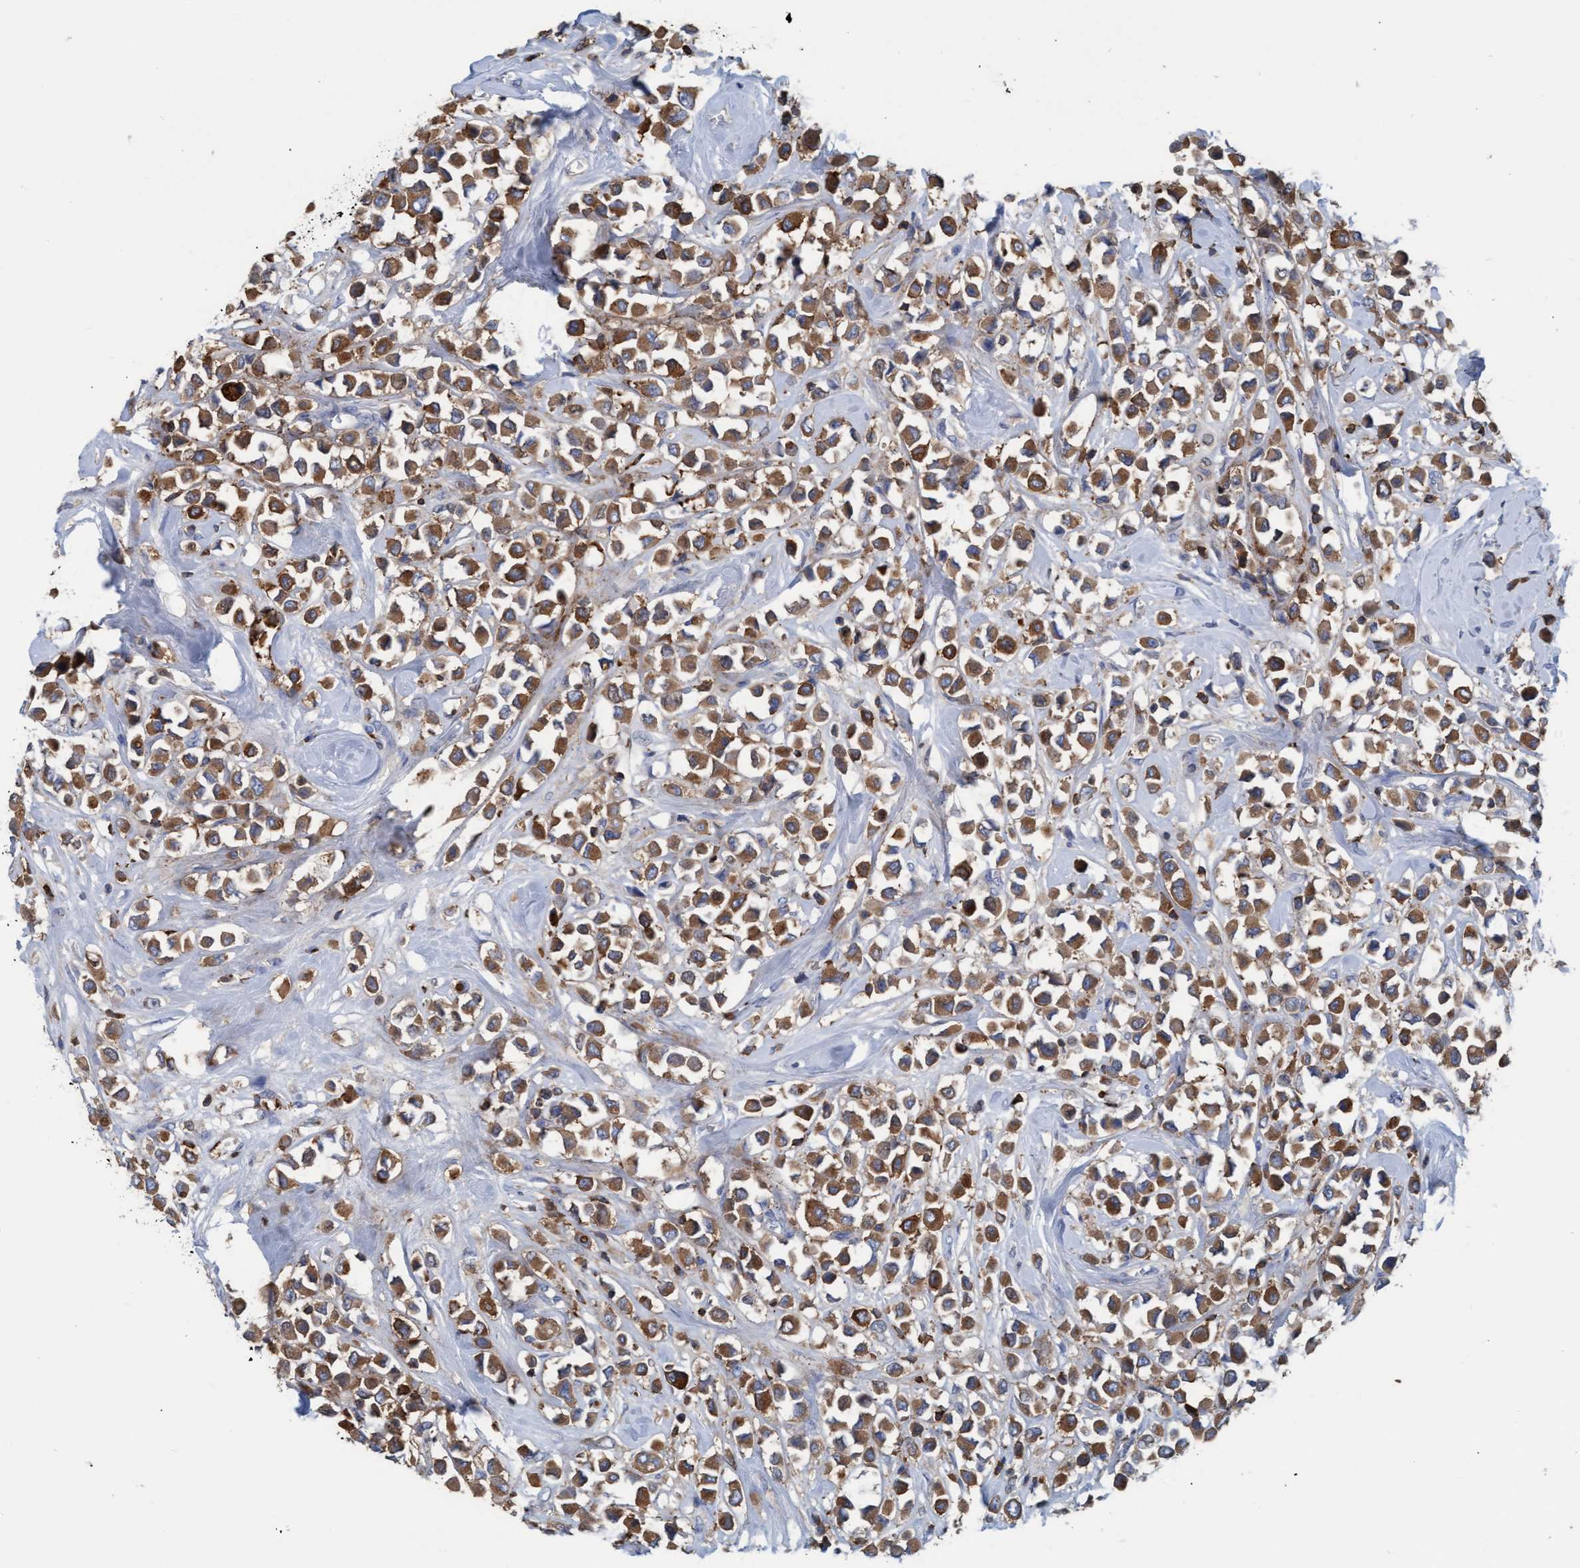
{"staining": {"intensity": "moderate", "quantity": ">75%", "location": "cytoplasmic/membranous"}, "tissue": "breast cancer", "cell_type": "Tumor cells", "image_type": "cancer", "snomed": [{"axis": "morphology", "description": "Duct carcinoma"}, {"axis": "topography", "description": "Breast"}], "caption": "Immunohistochemical staining of human breast invasive ductal carcinoma reveals moderate cytoplasmic/membranous protein expression in about >75% of tumor cells.", "gene": "EZR", "patient": {"sex": "female", "age": 61}}